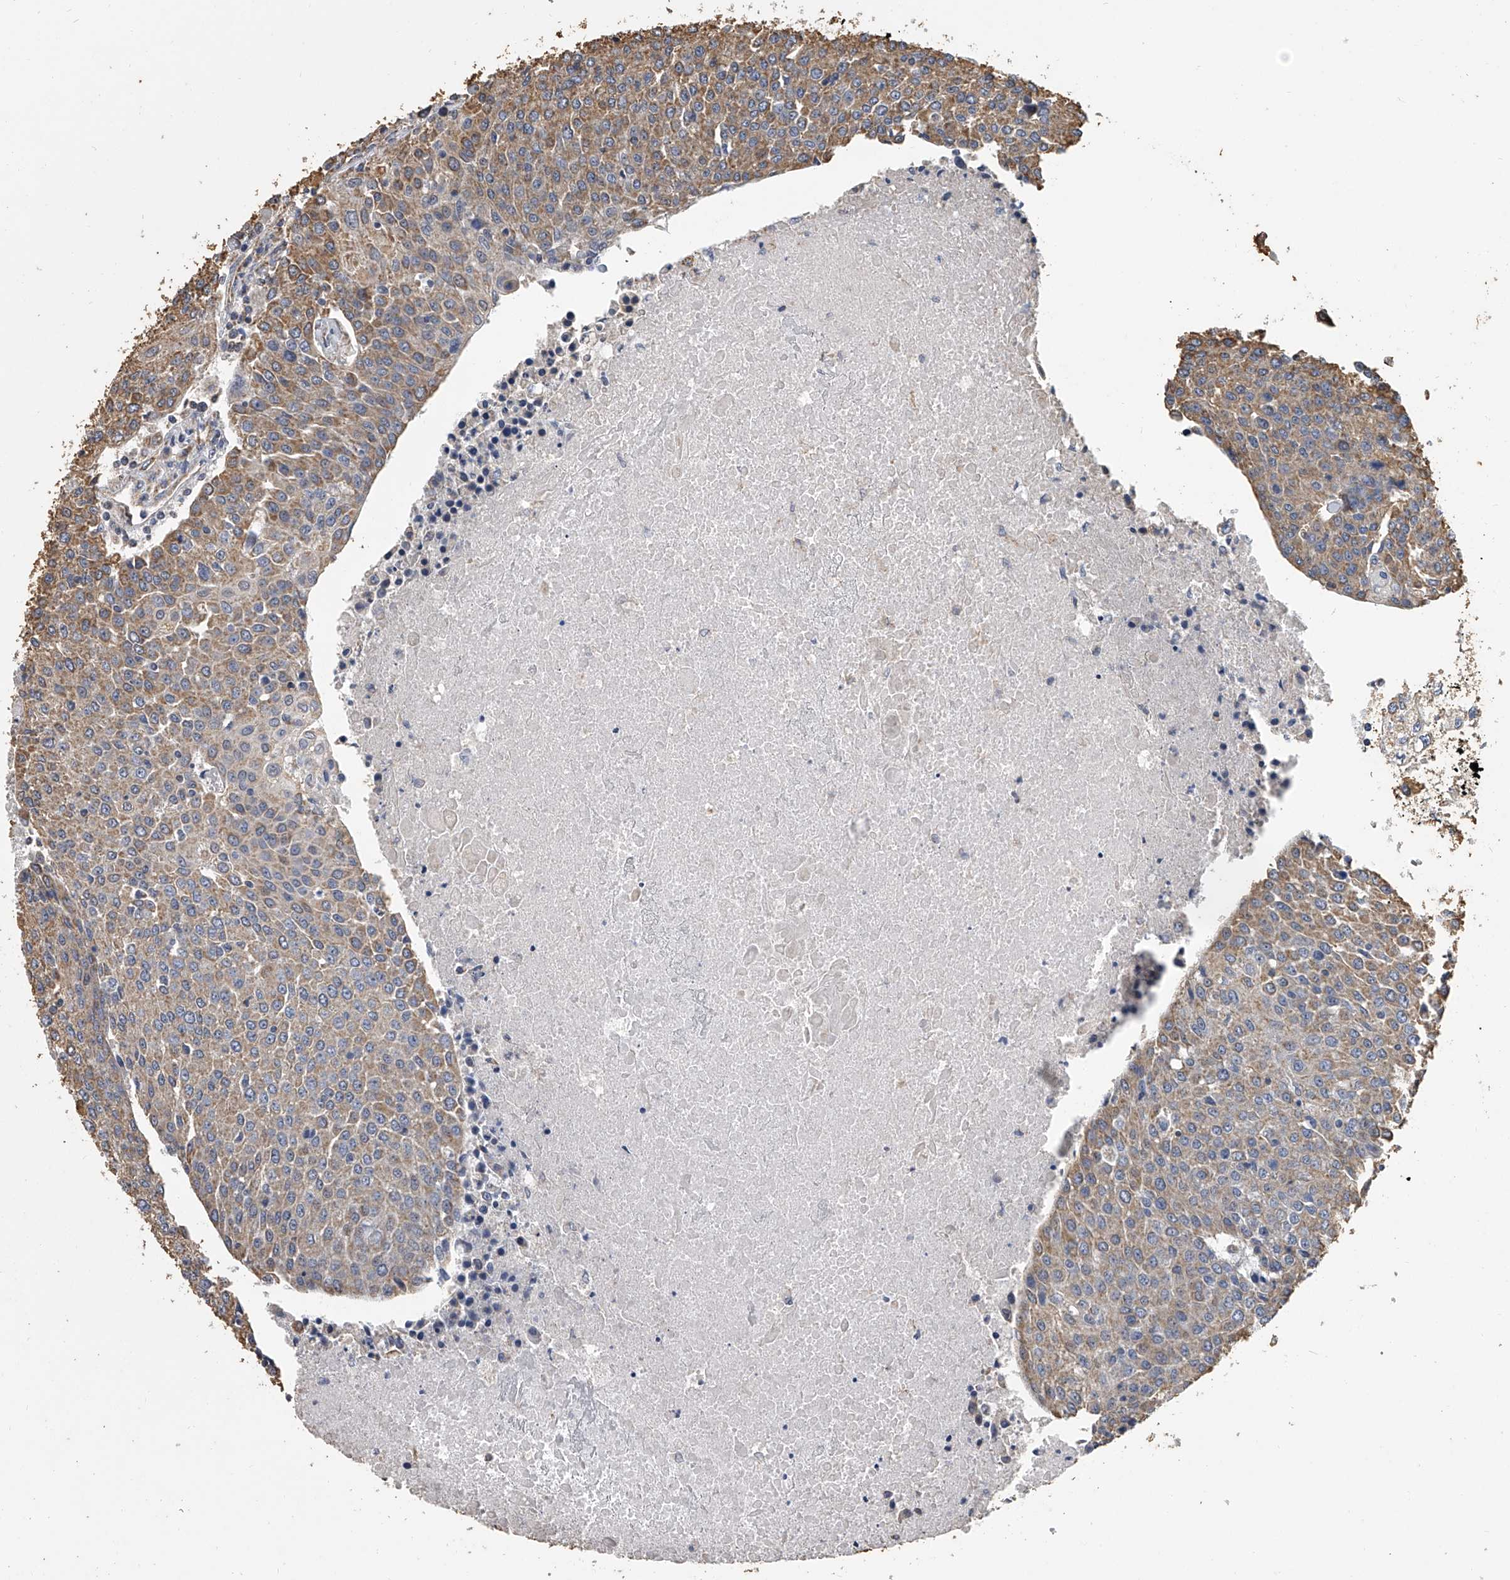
{"staining": {"intensity": "moderate", "quantity": ">75%", "location": "cytoplasmic/membranous"}, "tissue": "urothelial cancer", "cell_type": "Tumor cells", "image_type": "cancer", "snomed": [{"axis": "morphology", "description": "Urothelial carcinoma, High grade"}, {"axis": "topography", "description": "Urinary bladder"}], "caption": "Urothelial cancer stained for a protein demonstrates moderate cytoplasmic/membranous positivity in tumor cells. (IHC, brightfield microscopy, high magnification).", "gene": "MRPL28", "patient": {"sex": "female", "age": 85}}